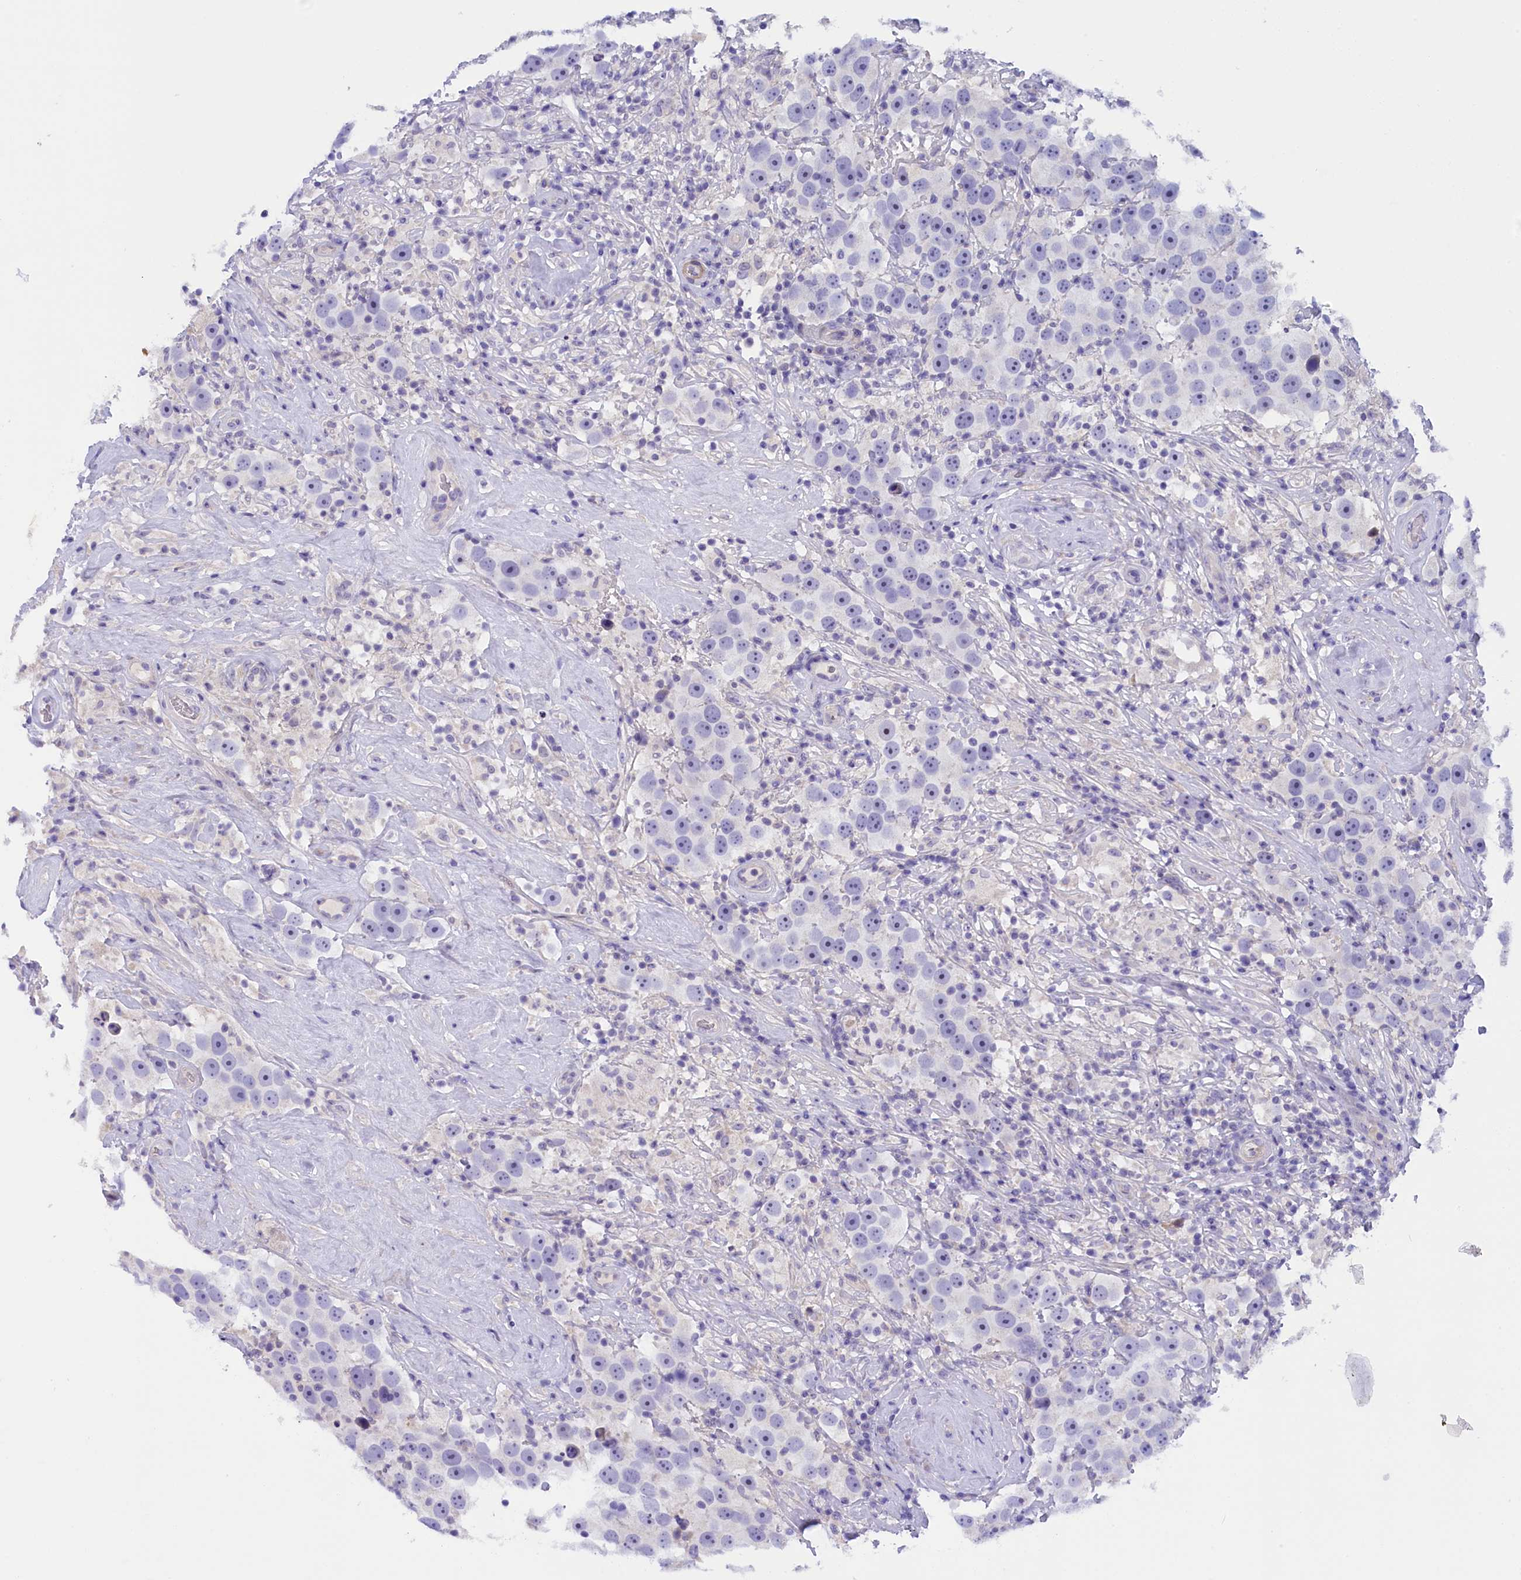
{"staining": {"intensity": "negative", "quantity": "none", "location": "none"}, "tissue": "testis cancer", "cell_type": "Tumor cells", "image_type": "cancer", "snomed": [{"axis": "morphology", "description": "Seminoma, NOS"}, {"axis": "topography", "description": "Testis"}], "caption": "Human testis cancer (seminoma) stained for a protein using immunohistochemistry reveals no positivity in tumor cells.", "gene": "RTTN", "patient": {"sex": "male", "age": 49}}